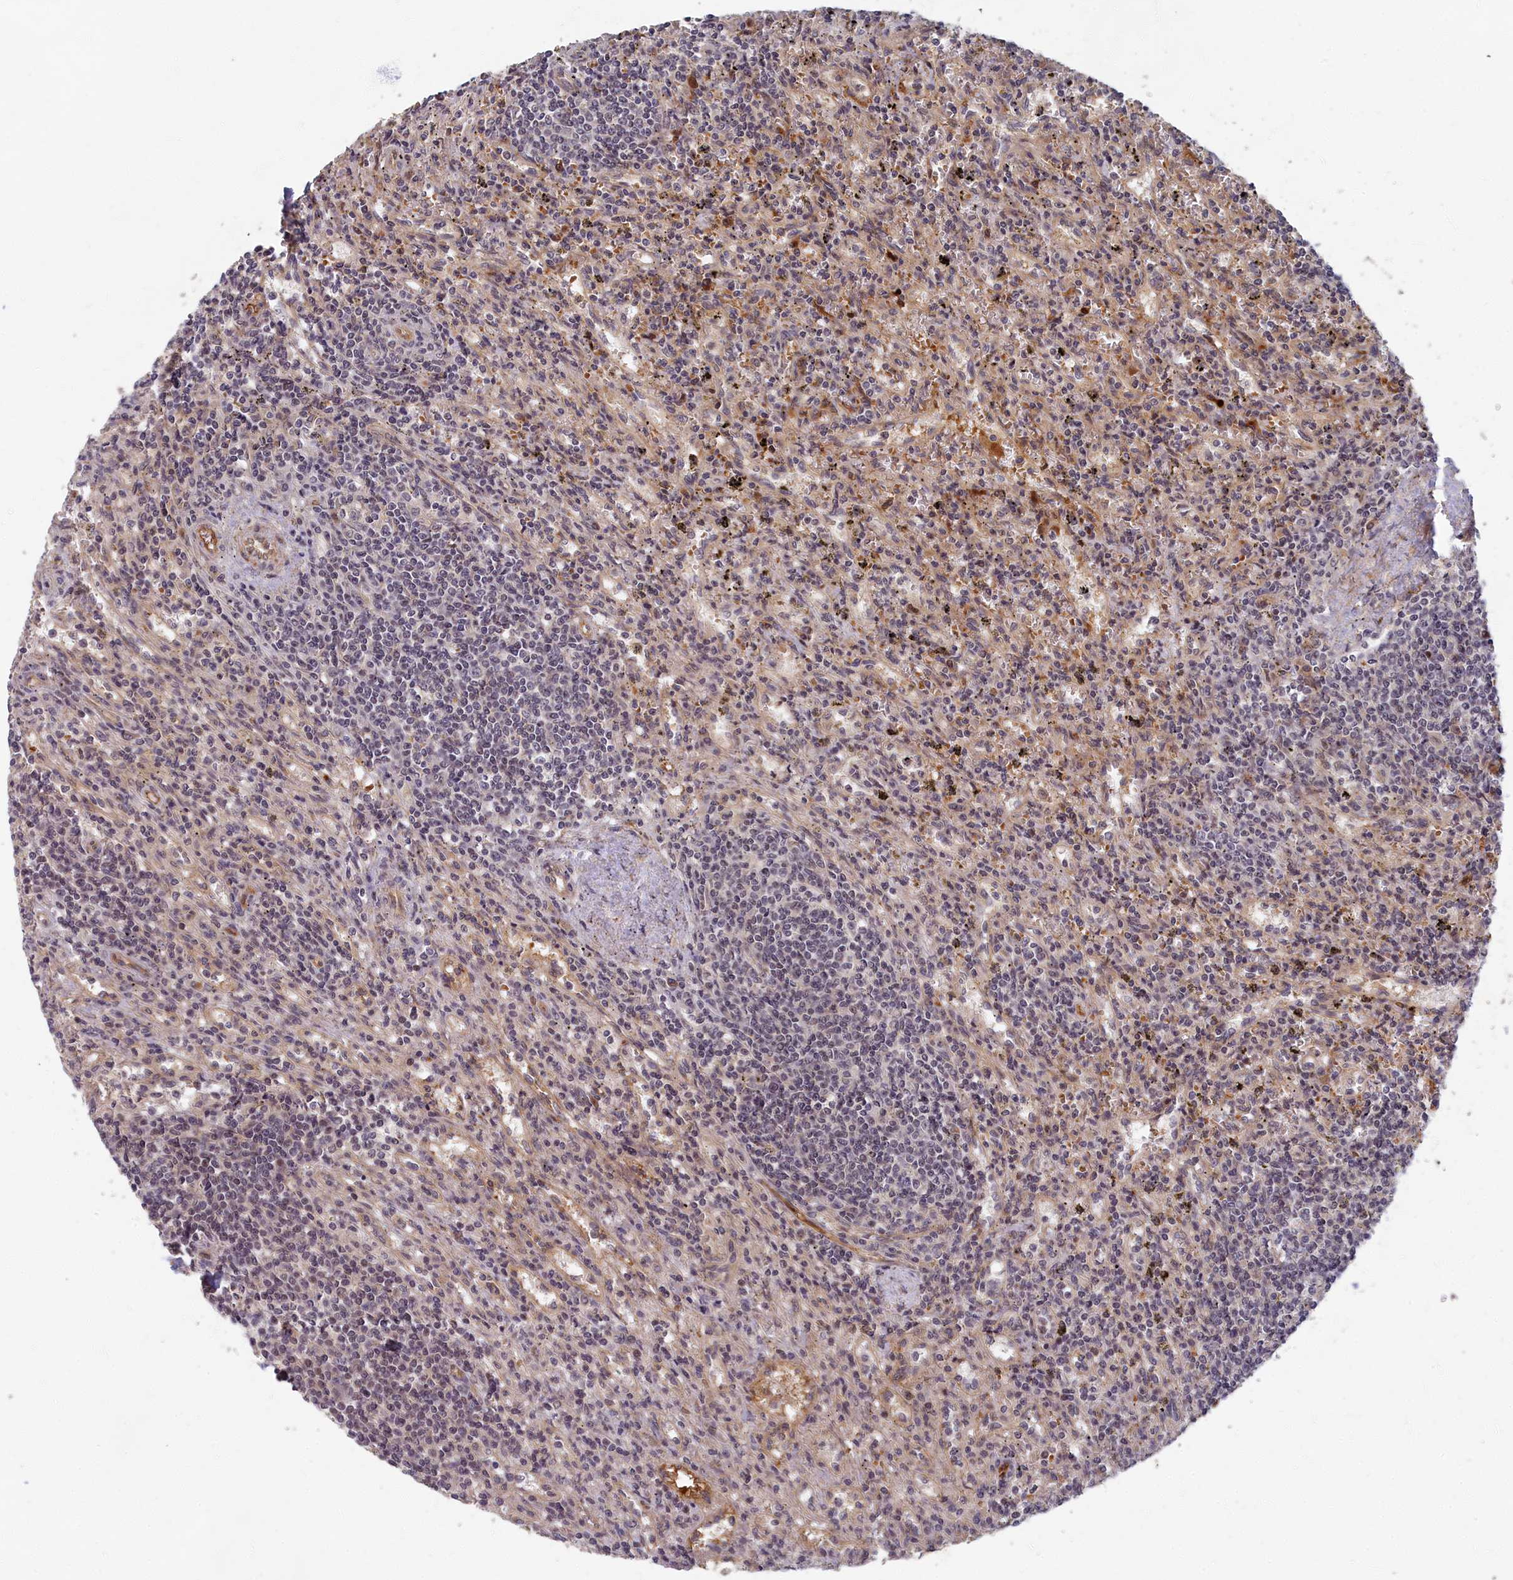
{"staining": {"intensity": "negative", "quantity": "none", "location": "none"}, "tissue": "lymphoma", "cell_type": "Tumor cells", "image_type": "cancer", "snomed": [{"axis": "morphology", "description": "Malignant lymphoma, non-Hodgkin's type, Low grade"}, {"axis": "topography", "description": "Spleen"}], "caption": "Photomicrograph shows no significant protein positivity in tumor cells of lymphoma.", "gene": "EARS2", "patient": {"sex": "male", "age": 76}}